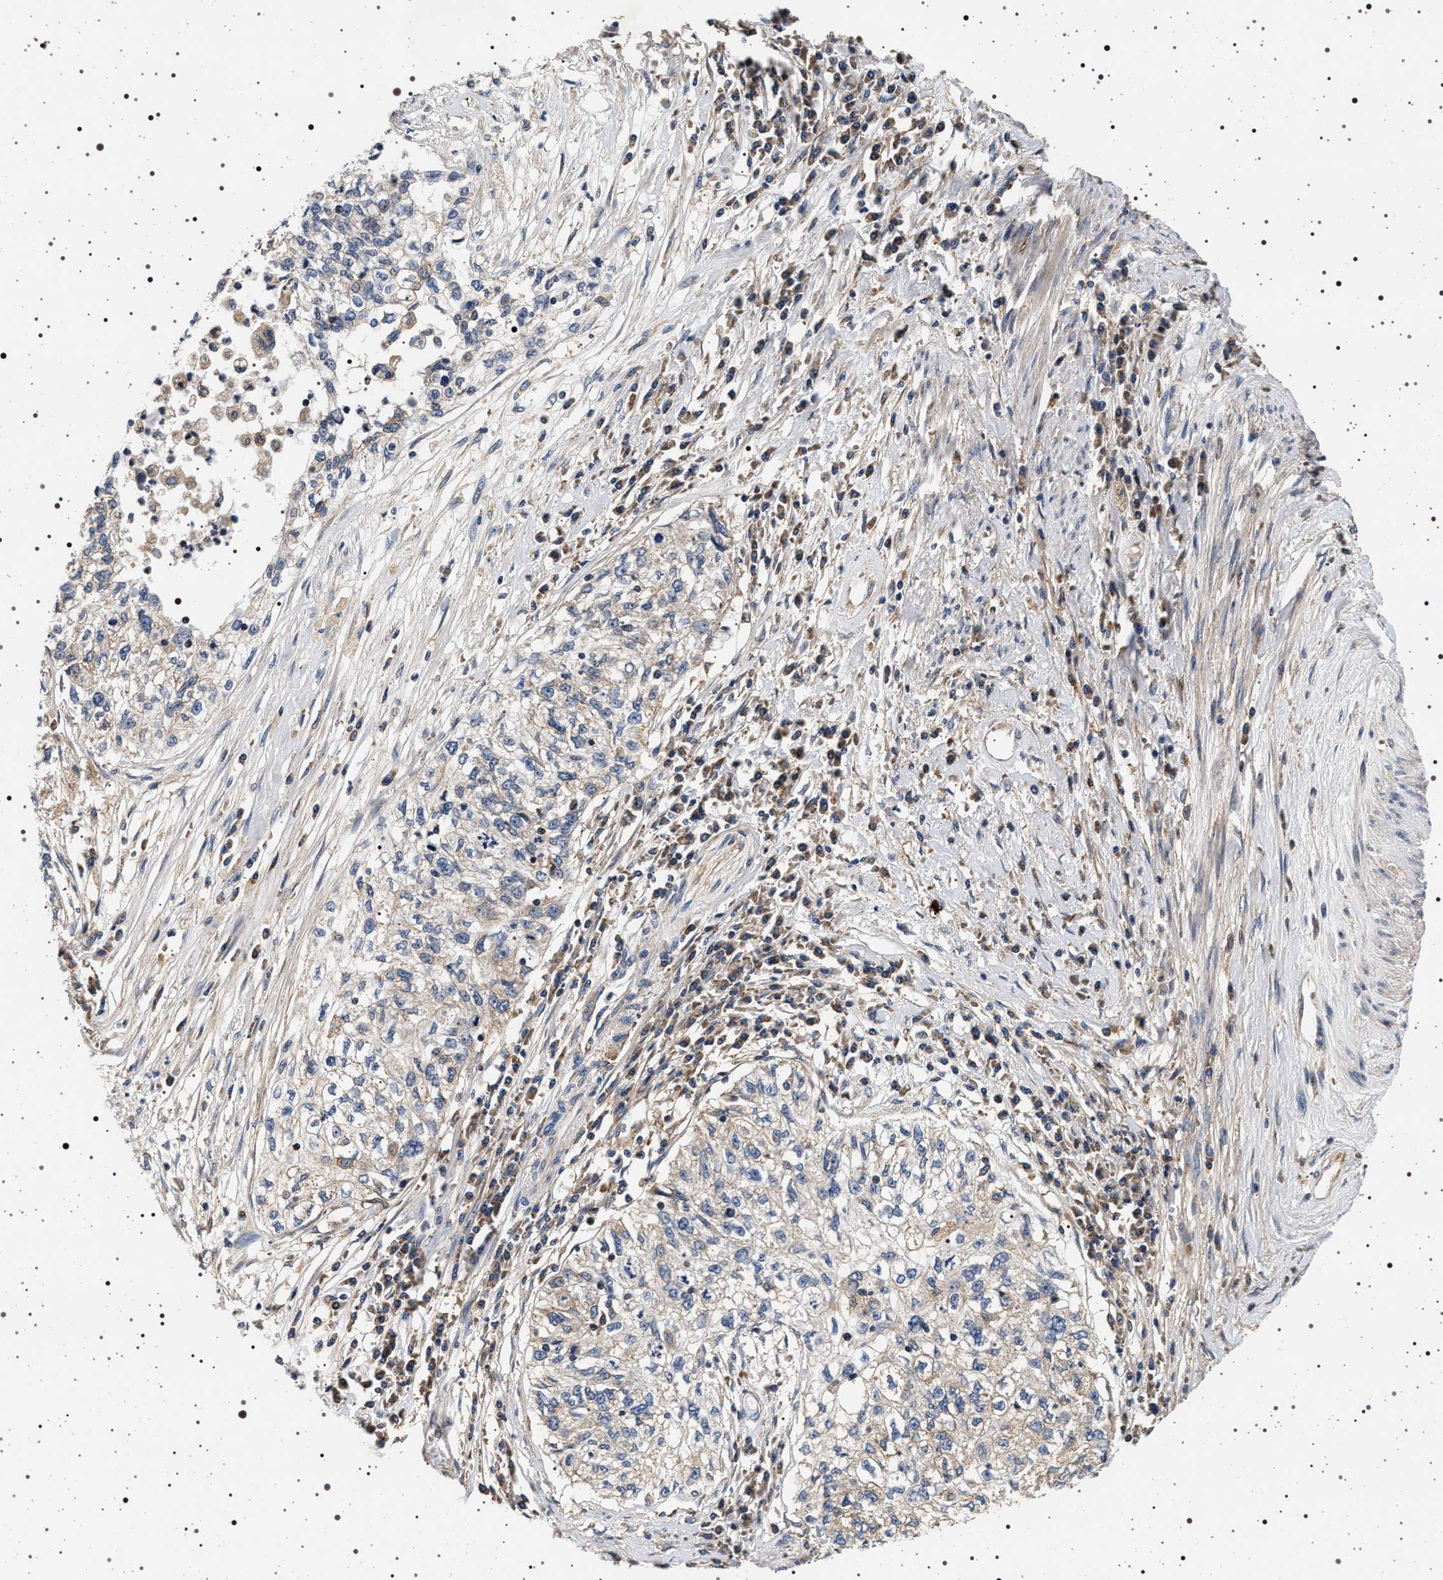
{"staining": {"intensity": "negative", "quantity": "none", "location": "none"}, "tissue": "cervical cancer", "cell_type": "Tumor cells", "image_type": "cancer", "snomed": [{"axis": "morphology", "description": "Squamous cell carcinoma, NOS"}, {"axis": "topography", "description": "Cervix"}], "caption": "Histopathology image shows no protein staining in tumor cells of cervical cancer (squamous cell carcinoma) tissue.", "gene": "DCBLD2", "patient": {"sex": "female", "age": 57}}